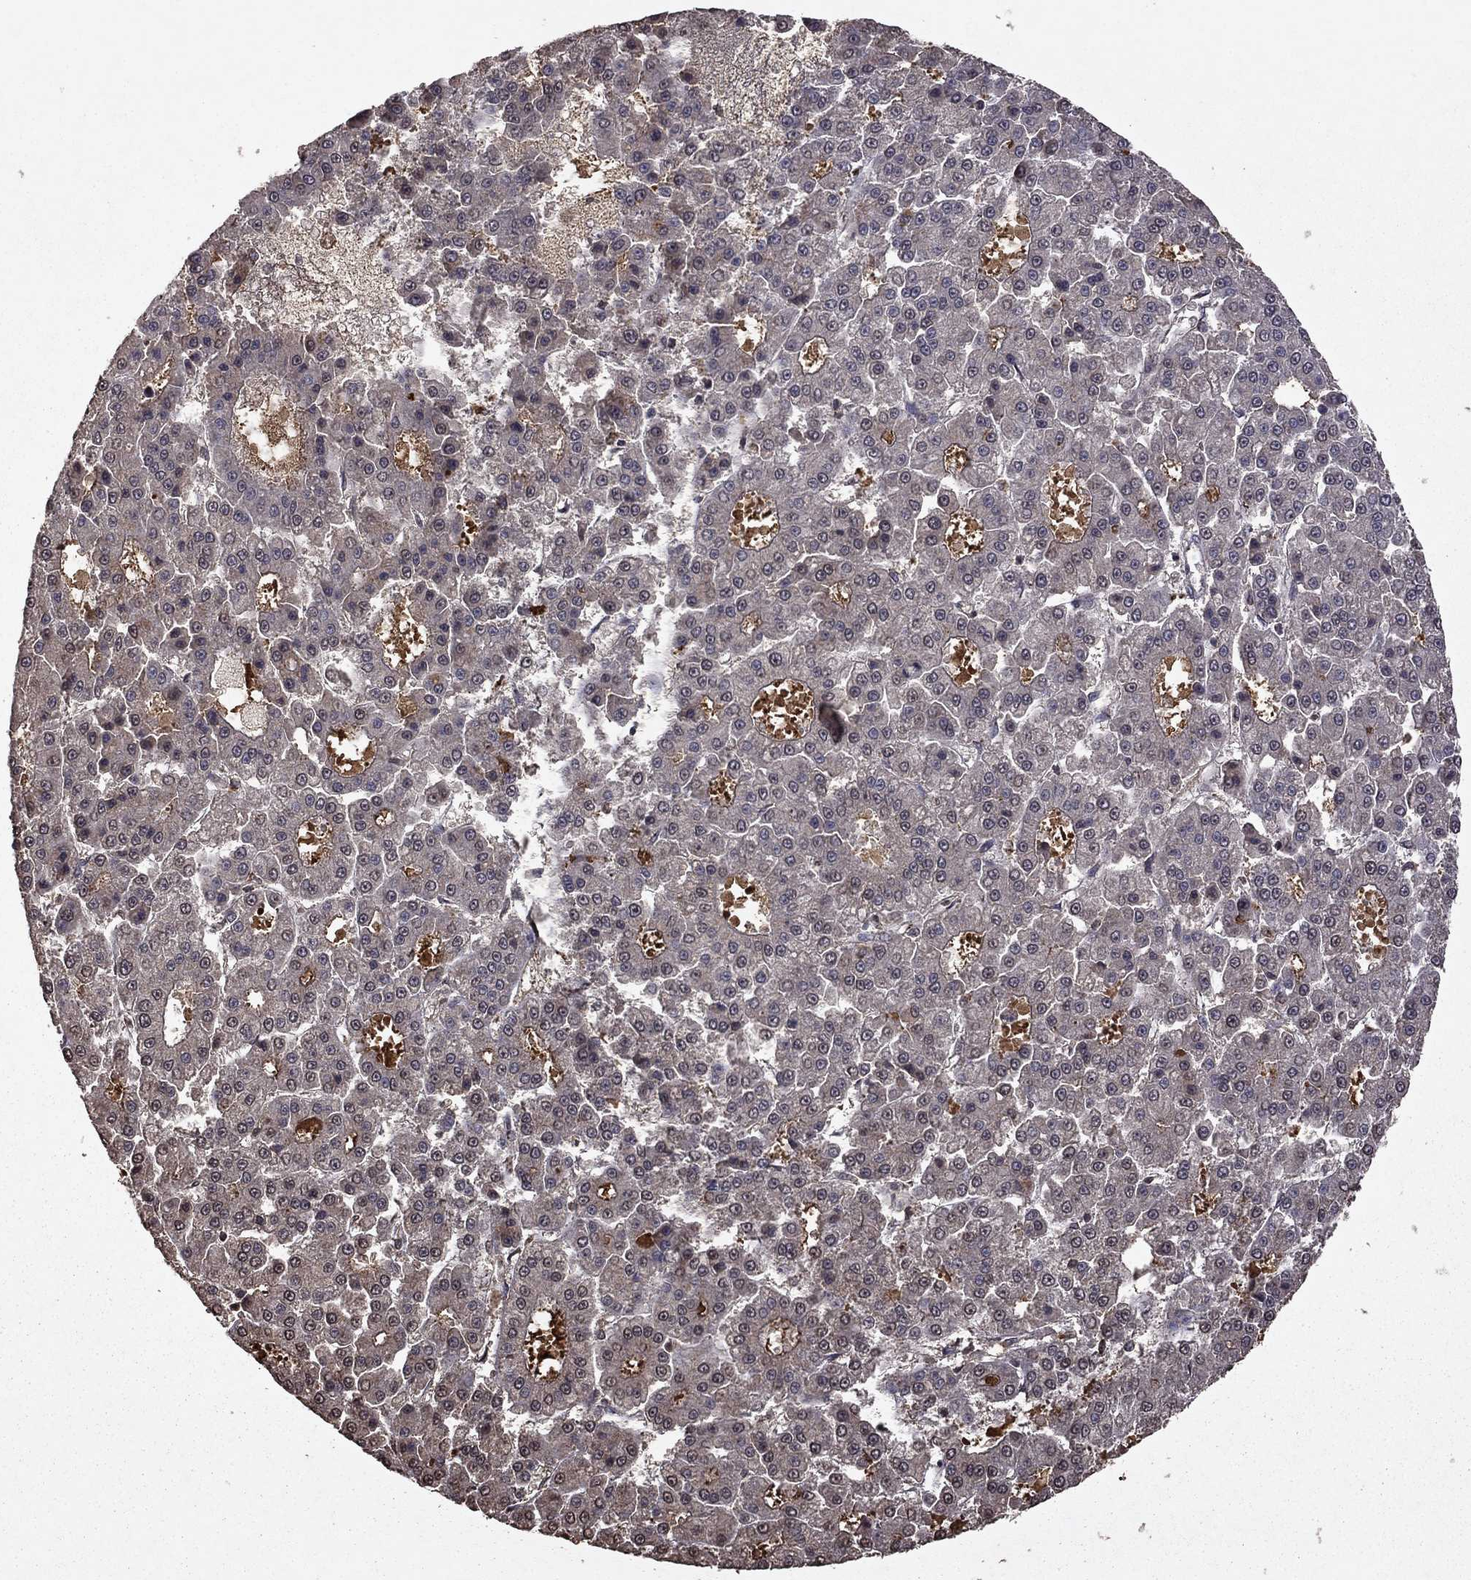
{"staining": {"intensity": "negative", "quantity": "none", "location": "none"}, "tissue": "liver cancer", "cell_type": "Tumor cells", "image_type": "cancer", "snomed": [{"axis": "morphology", "description": "Carcinoma, Hepatocellular, NOS"}, {"axis": "topography", "description": "Liver"}], "caption": "Immunohistochemistry (IHC) photomicrograph of neoplastic tissue: liver cancer (hepatocellular carcinoma) stained with DAB (3,3'-diaminobenzidine) displays no significant protein expression in tumor cells.", "gene": "NLGN1", "patient": {"sex": "male", "age": 70}}